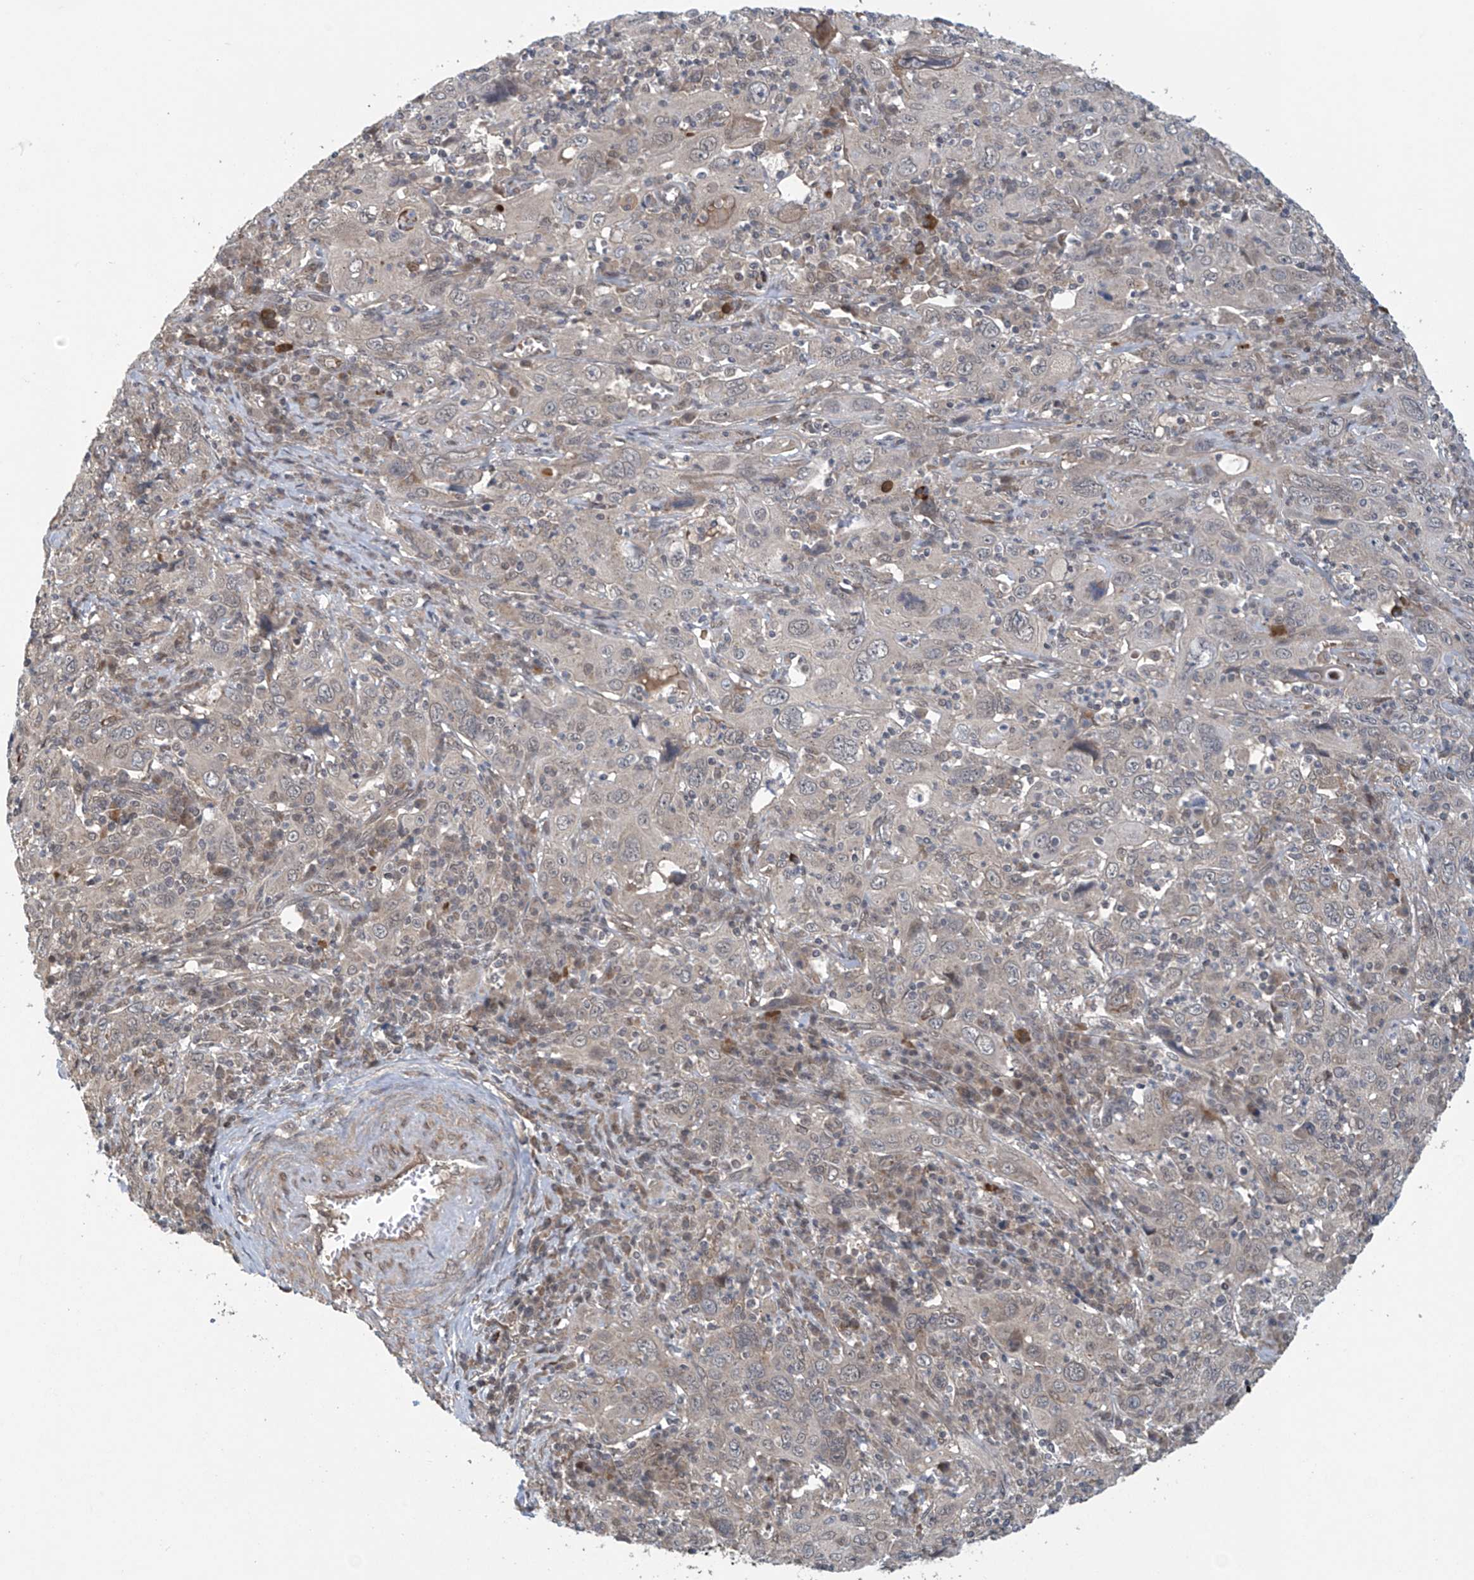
{"staining": {"intensity": "negative", "quantity": "none", "location": "none"}, "tissue": "cervical cancer", "cell_type": "Tumor cells", "image_type": "cancer", "snomed": [{"axis": "morphology", "description": "Squamous cell carcinoma, NOS"}, {"axis": "topography", "description": "Cervix"}], "caption": "Tumor cells are negative for brown protein staining in cervical cancer (squamous cell carcinoma).", "gene": "ABHD13", "patient": {"sex": "female", "age": 46}}